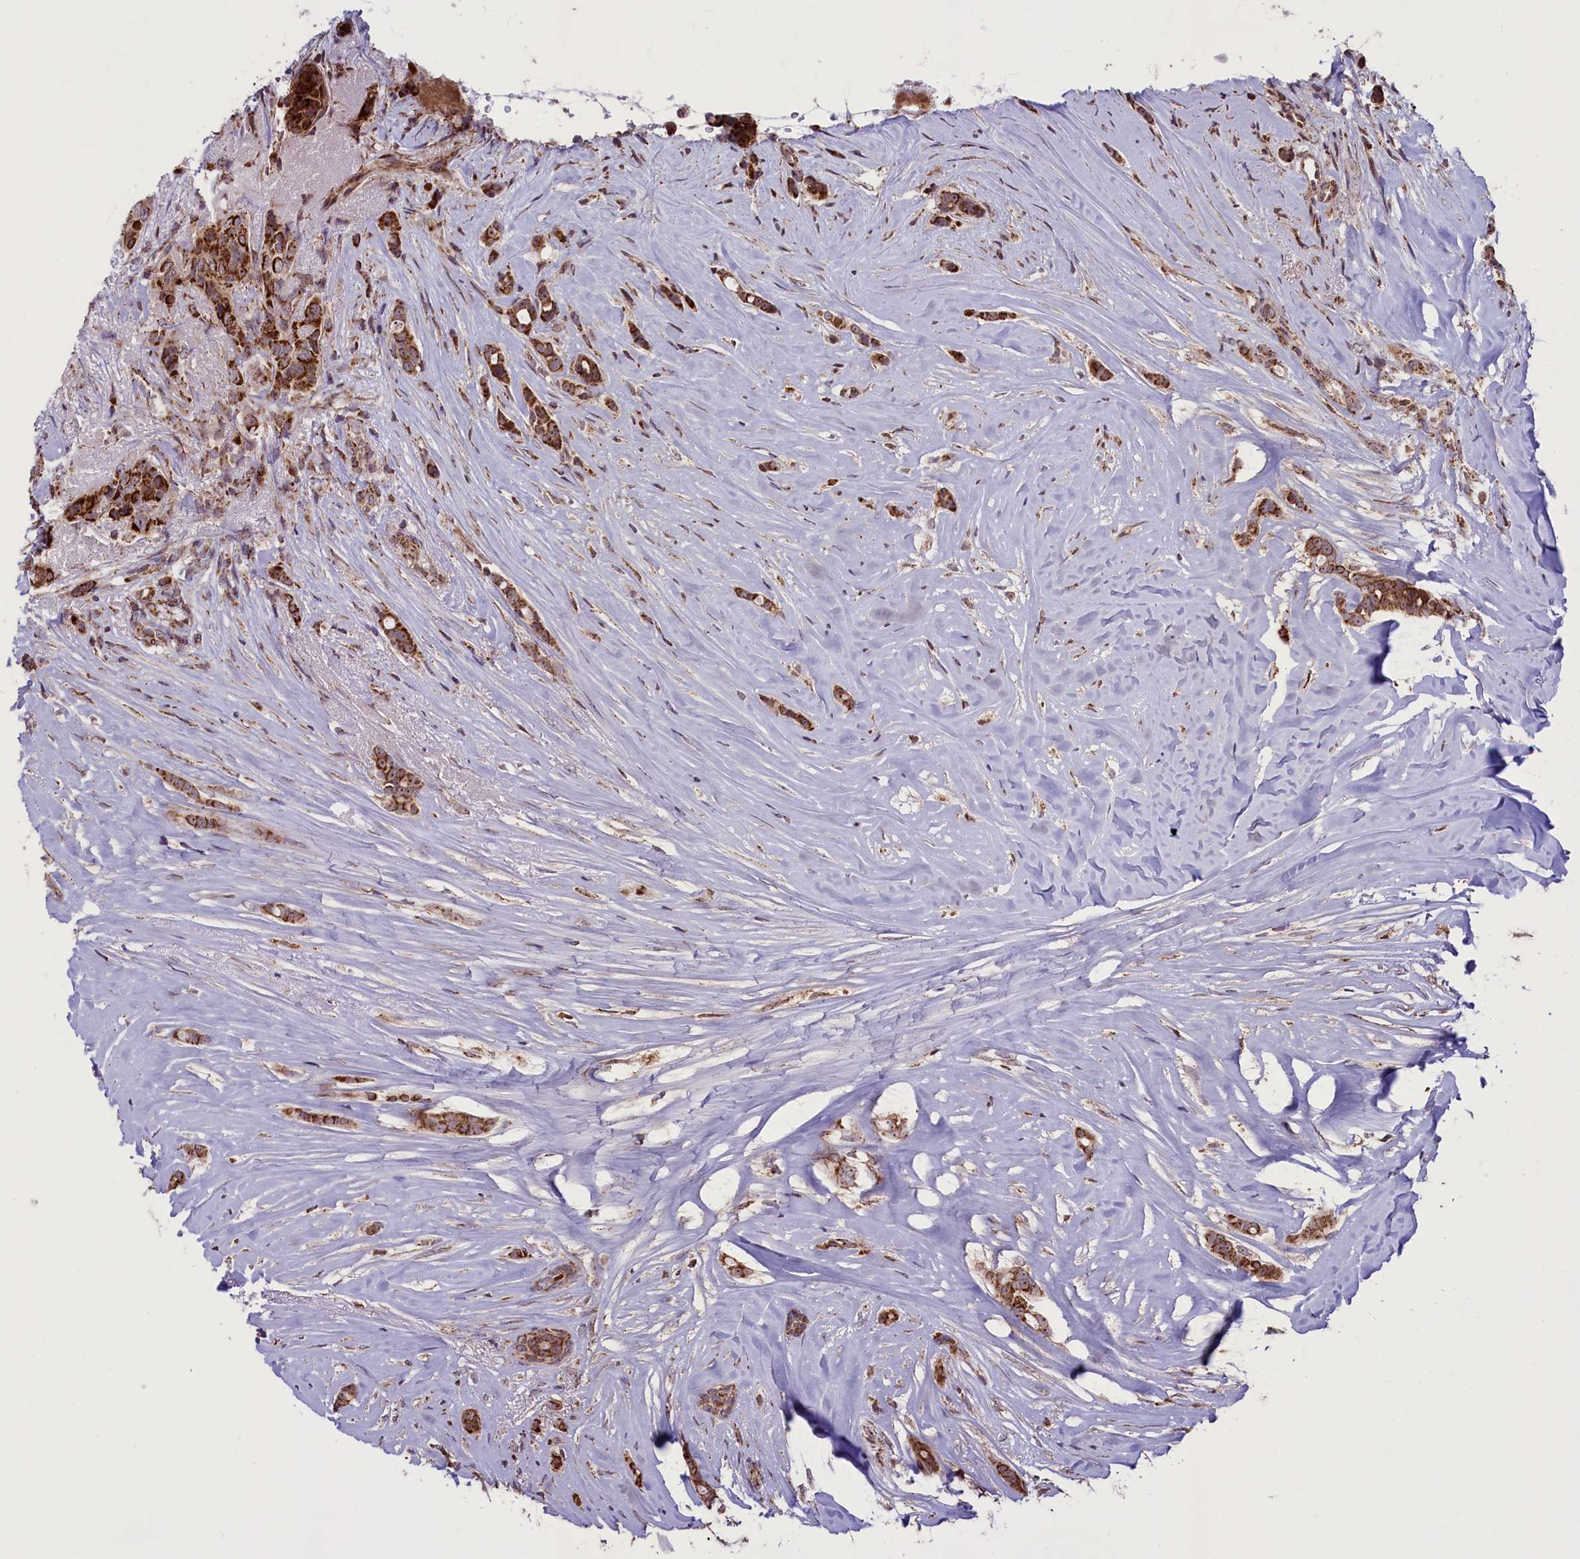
{"staining": {"intensity": "strong", "quantity": ">75%", "location": "cytoplasmic/membranous"}, "tissue": "breast cancer", "cell_type": "Tumor cells", "image_type": "cancer", "snomed": [{"axis": "morphology", "description": "Lobular carcinoma"}, {"axis": "topography", "description": "Breast"}], "caption": "The immunohistochemical stain labels strong cytoplasmic/membranous positivity in tumor cells of breast lobular carcinoma tissue.", "gene": "GLRX5", "patient": {"sex": "female", "age": 51}}